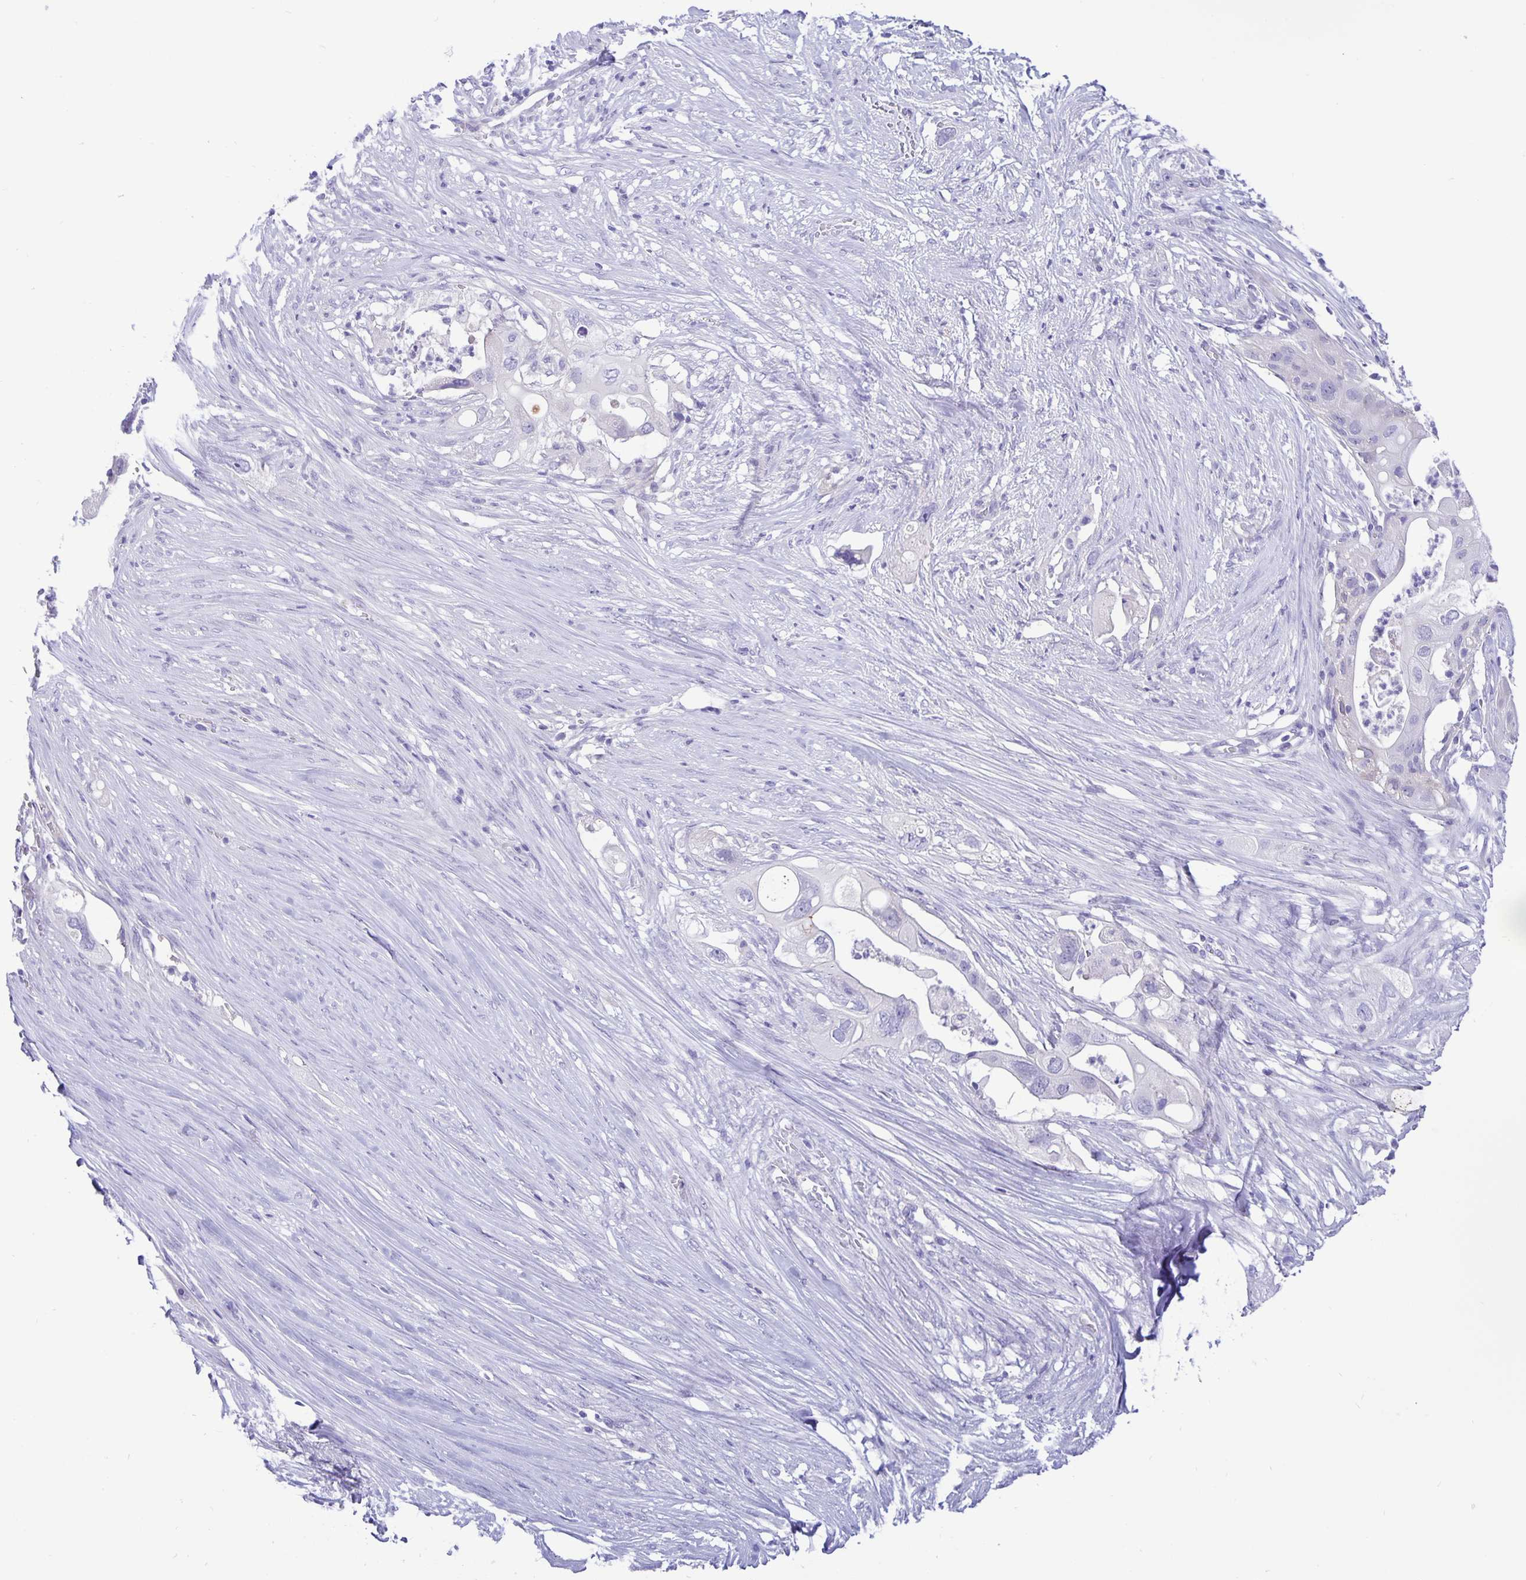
{"staining": {"intensity": "negative", "quantity": "none", "location": "none"}, "tissue": "pancreatic cancer", "cell_type": "Tumor cells", "image_type": "cancer", "snomed": [{"axis": "morphology", "description": "Adenocarcinoma, NOS"}, {"axis": "topography", "description": "Pancreas"}], "caption": "Immunohistochemical staining of human adenocarcinoma (pancreatic) reveals no significant expression in tumor cells.", "gene": "ERMN", "patient": {"sex": "female", "age": 72}}